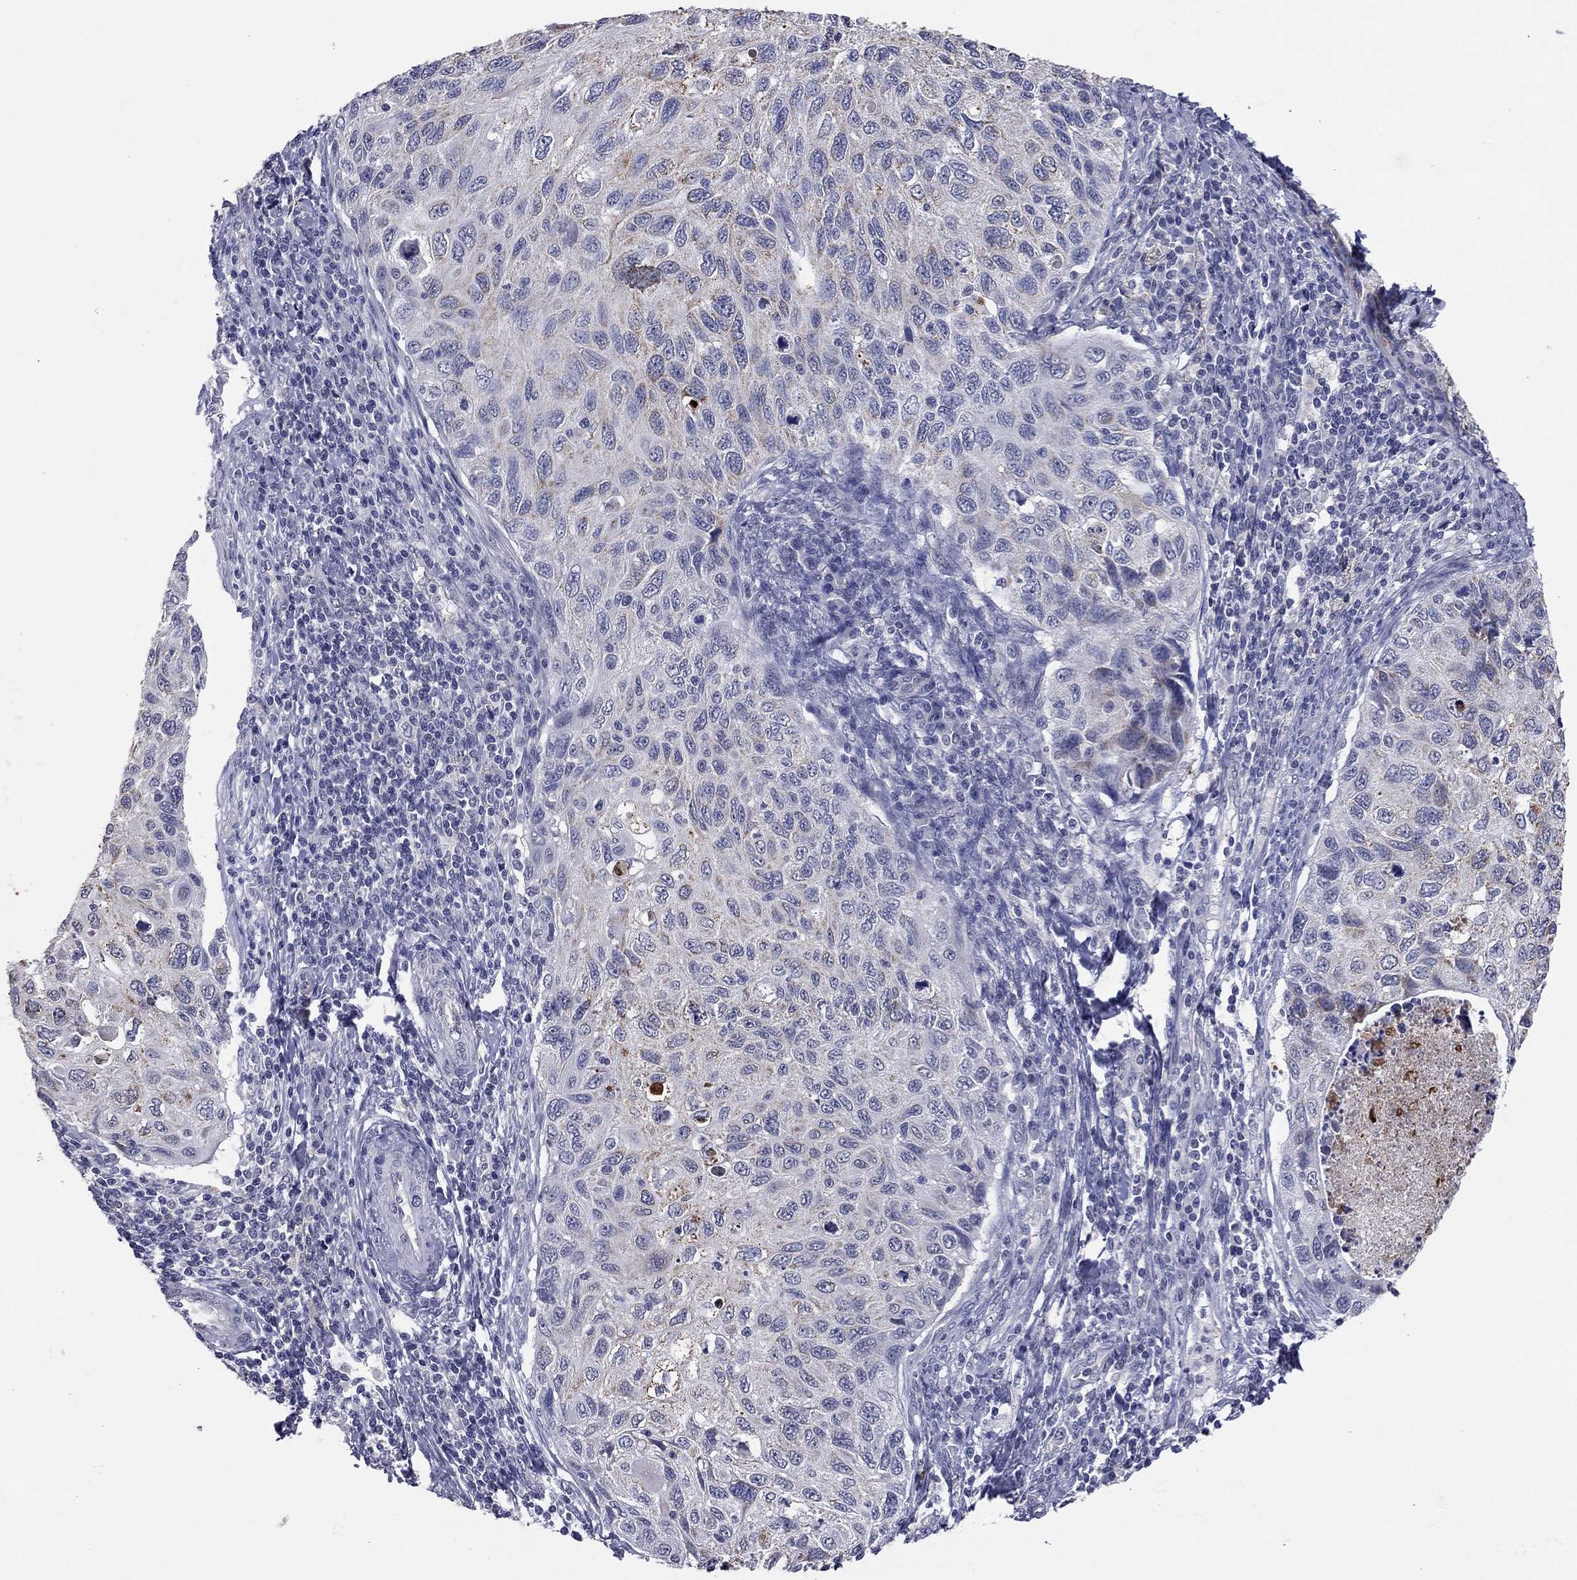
{"staining": {"intensity": "negative", "quantity": "none", "location": "none"}, "tissue": "cervical cancer", "cell_type": "Tumor cells", "image_type": "cancer", "snomed": [{"axis": "morphology", "description": "Squamous cell carcinoma, NOS"}, {"axis": "topography", "description": "Cervix"}], "caption": "Immunohistochemical staining of human cervical cancer (squamous cell carcinoma) shows no significant positivity in tumor cells.", "gene": "SHOC2", "patient": {"sex": "female", "age": 70}}